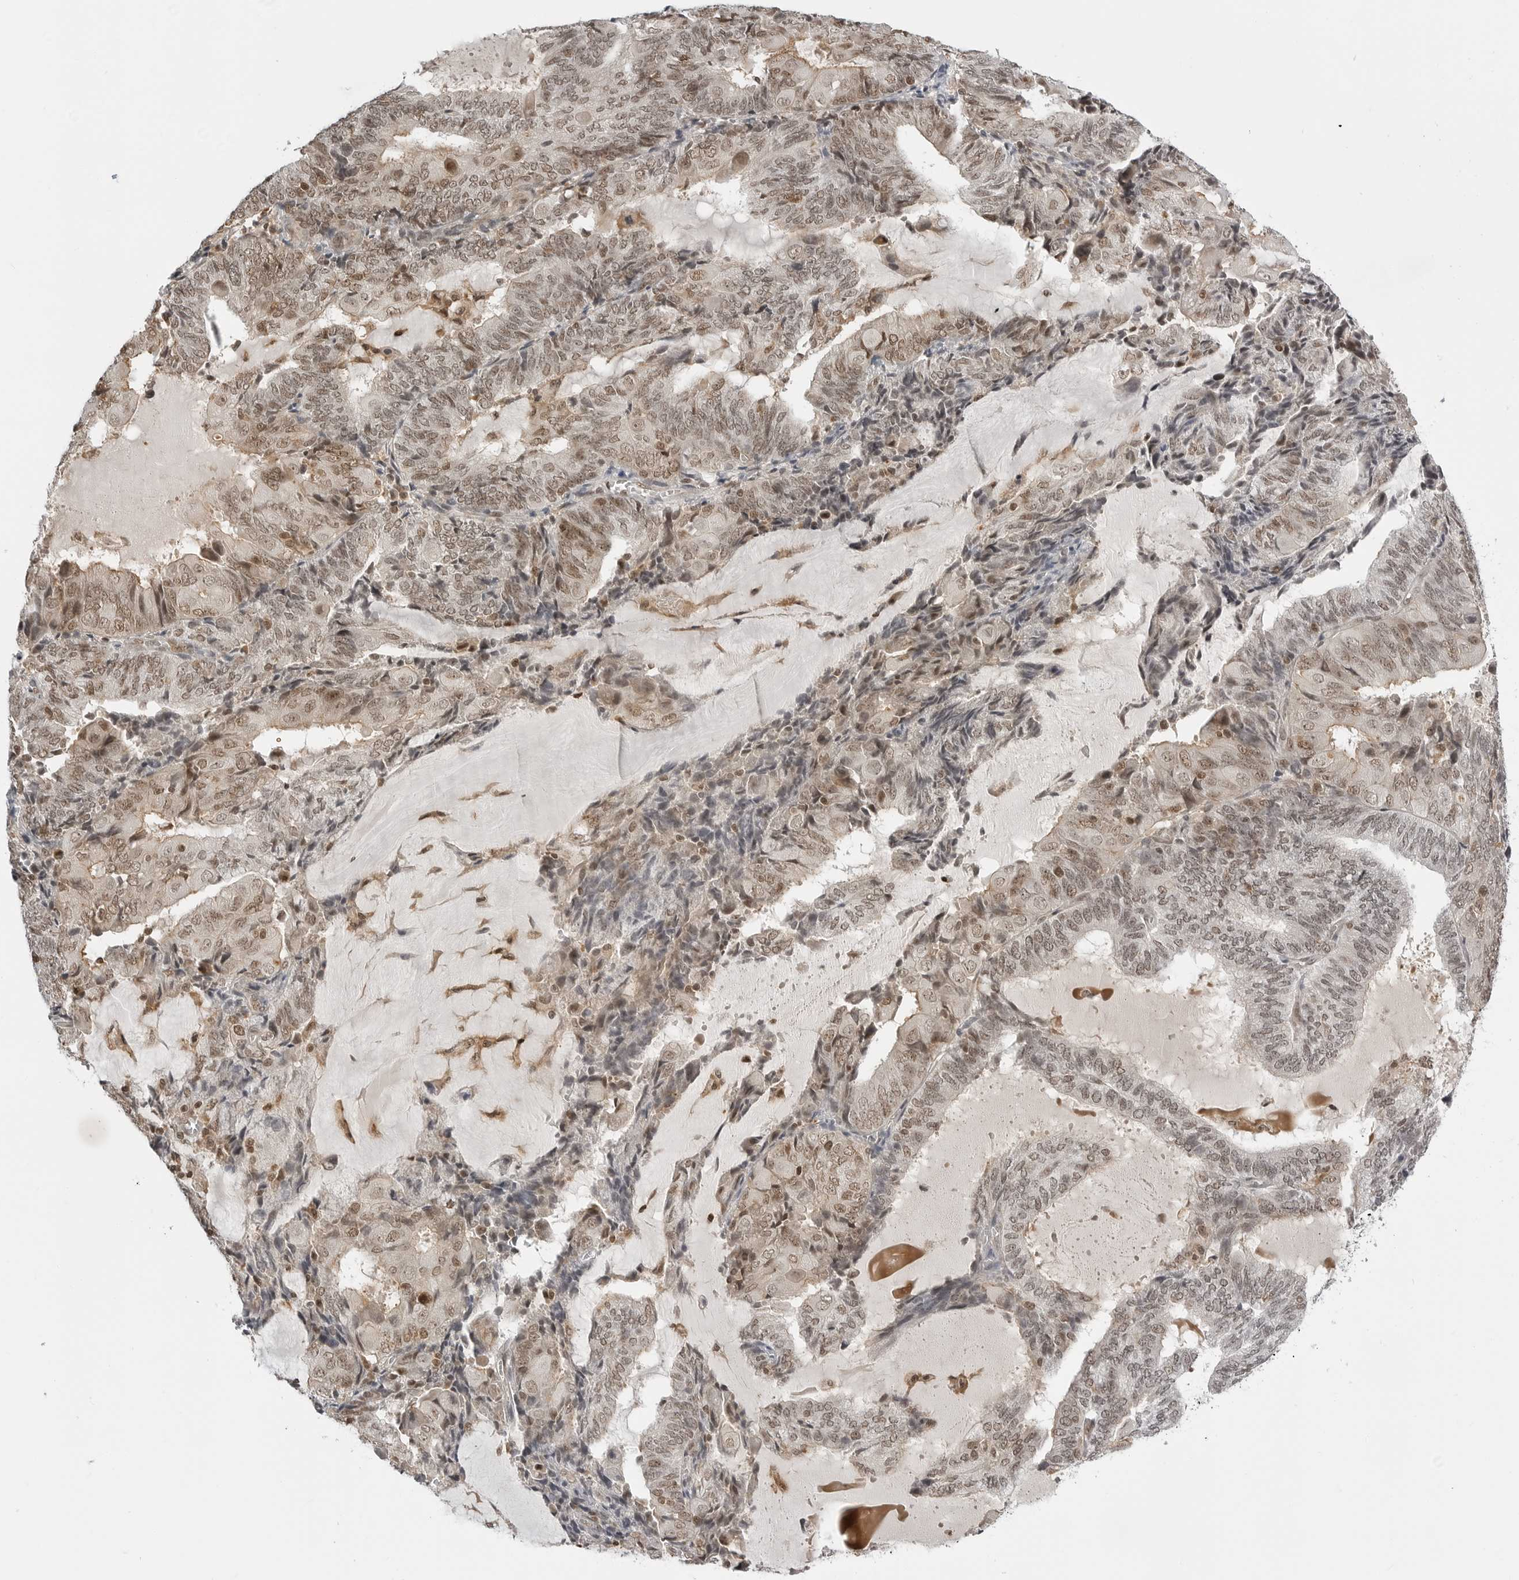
{"staining": {"intensity": "moderate", "quantity": ">75%", "location": "cytoplasmic/membranous,nuclear"}, "tissue": "endometrial cancer", "cell_type": "Tumor cells", "image_type": "cancer", "snomed": [{"axis": "morphology", "description": "Adenocarcinoma, NOS"}, {"axis": "topography", "description": "Endometrium"}], "caption": "A high-resolution photomicrograph shows IHC staining of endometrial cancer, which displays moderate cytoplasmic/membranous and nuclear staining in about >75% of tumor cells.", "gene": "C8orf33", "patient": {"sex": "female", "age": 81}}